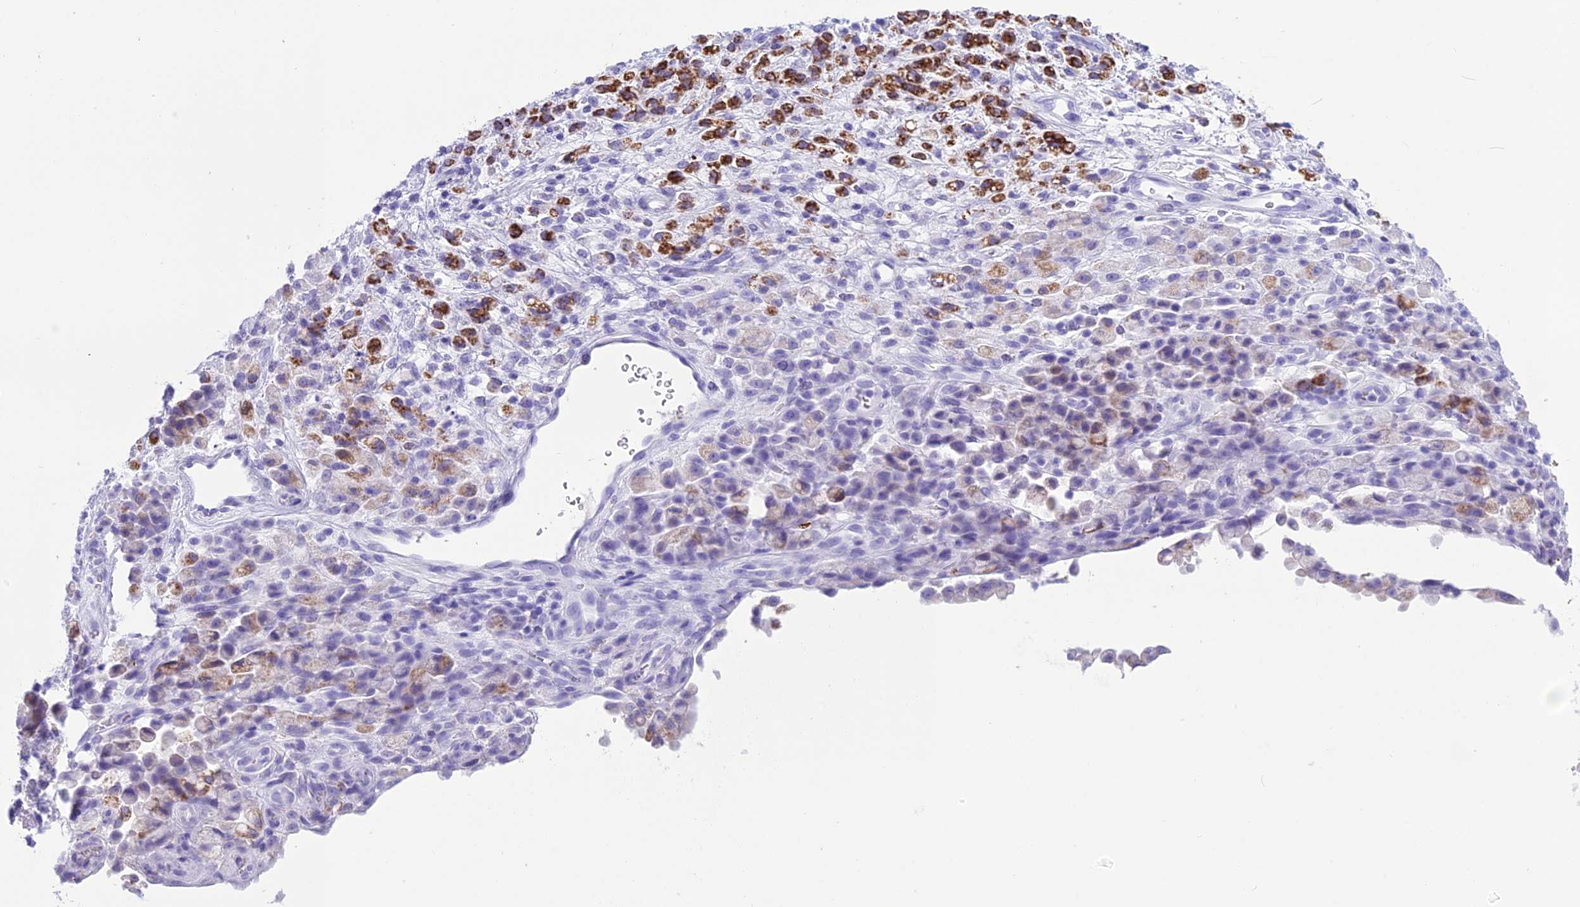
{"staining": {"intensity": "strong", "quantity": "<25%", "location": "cytoplasmic/membranous"}, "tissue": "stomach cancer", "cell_type": "Tumor cells", "image_type": "cancer", "snomed": [{"axis": "morphology", "description": "Adenocarcinoma, NOS"}, {"axis": "topography", "description": "Stomach"}], "caption": "A high-resolution micrograph shows immunohistochemistry (IHC) staining of stomach adenocarcinoma, which shows strong cytoplasmic/membranous positivity in about <25% of tumor cells.", "gene": "TRAM1L1", "patient": {"sex": "female", "age": 60}}